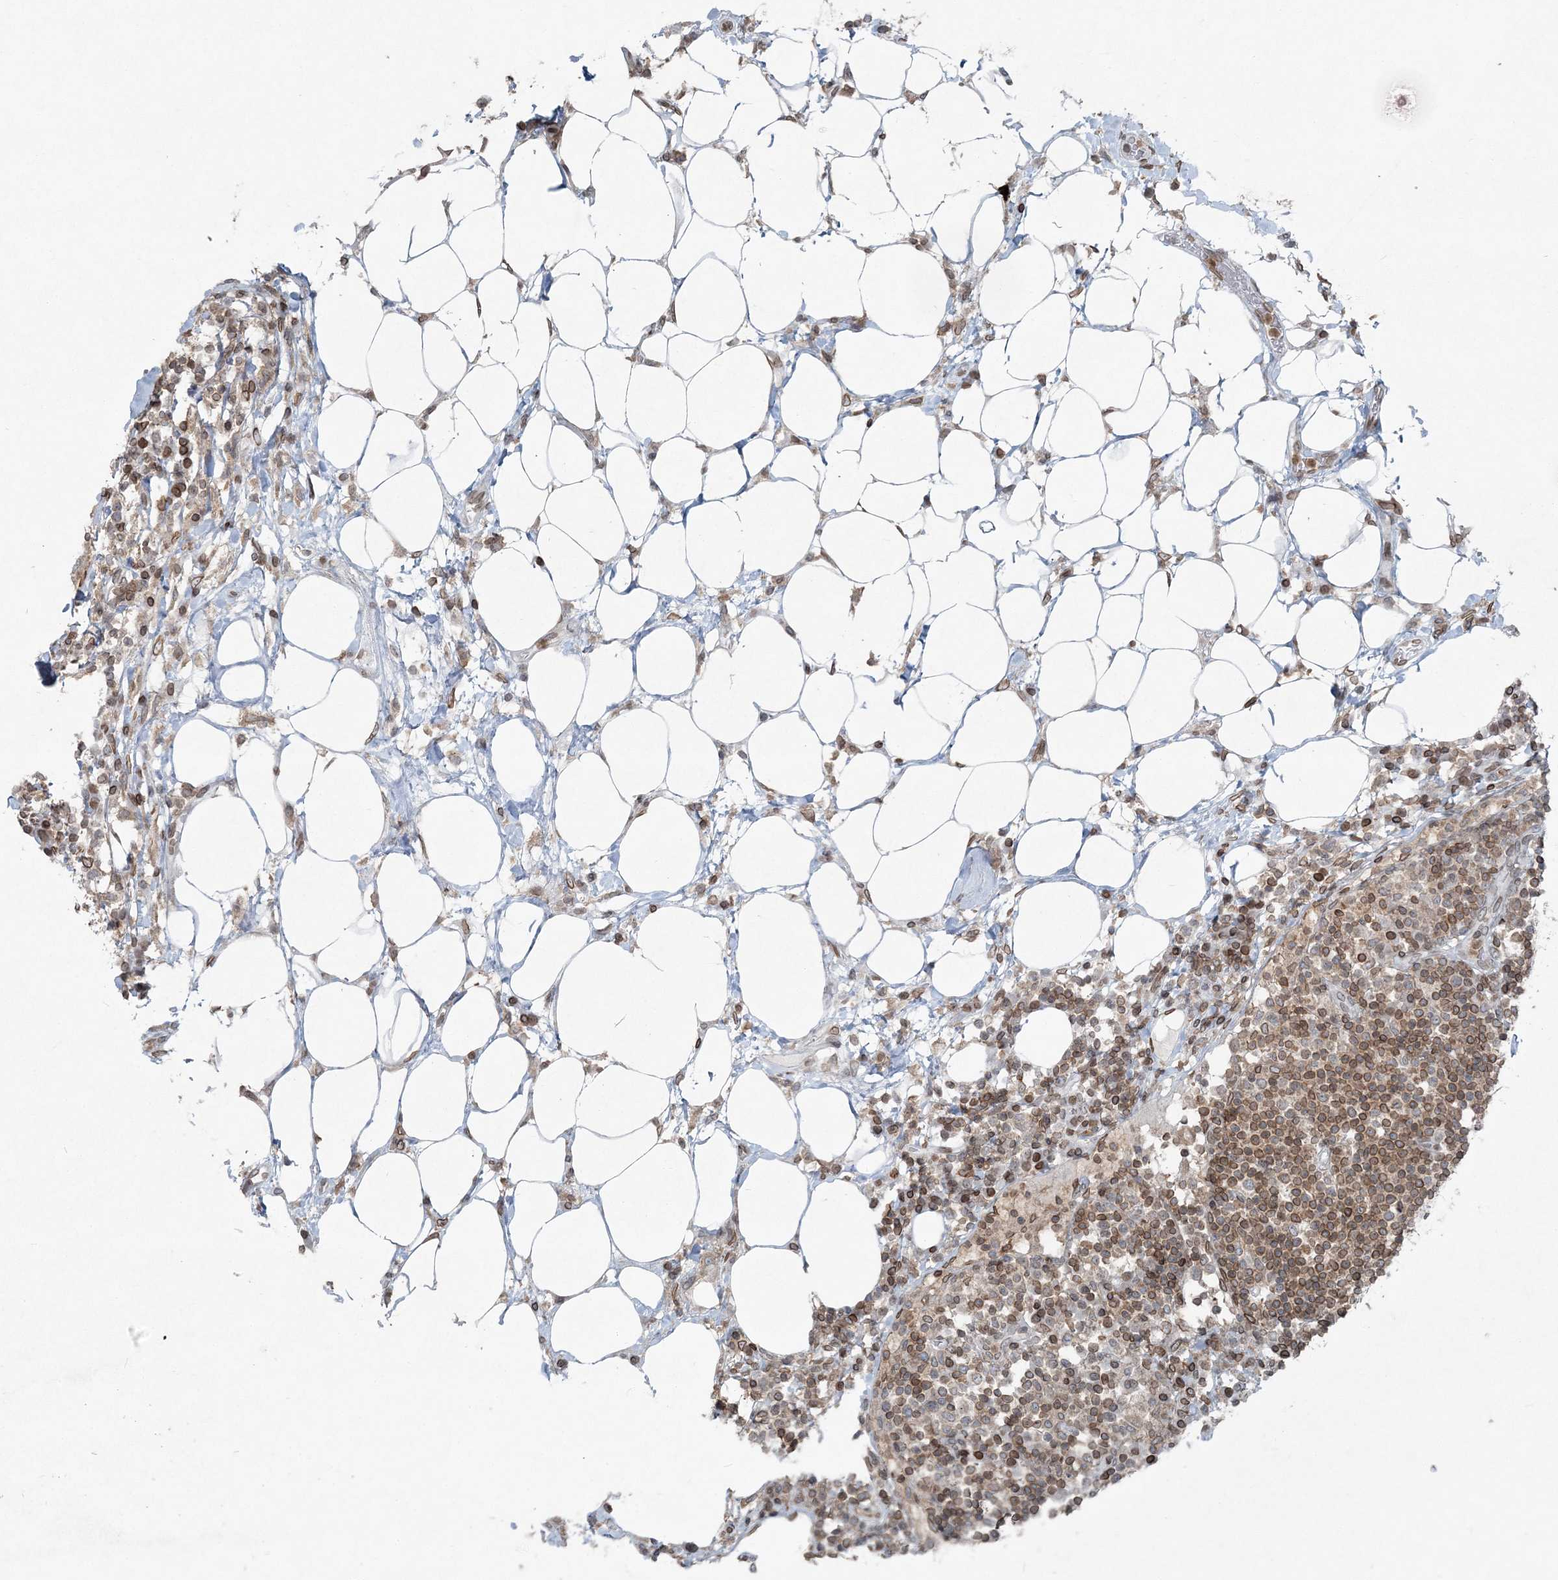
{"staining": {"intensity": "moderate", "quantity": ">75%", "location": "cytoplasmic/membranous,nuclear"}, "tissue": "lymph node", "cell_type": "Non-germinal center cells", "image_type": "normal", "snomed": [{"axis": "morphology", "description": "Normal tissue, NOS"}, {"axis": "topography", "description": "Lymph node"}], "caption": "Immunohistochemical staining of benign lymph node demonstrates medium levels of moderate cytoplasmic/membranous,nuclear positivity in approximately >75% of non-germinal center cells.", "gene": "GJD4", "patient": {"sex": "female", "age": 53}}